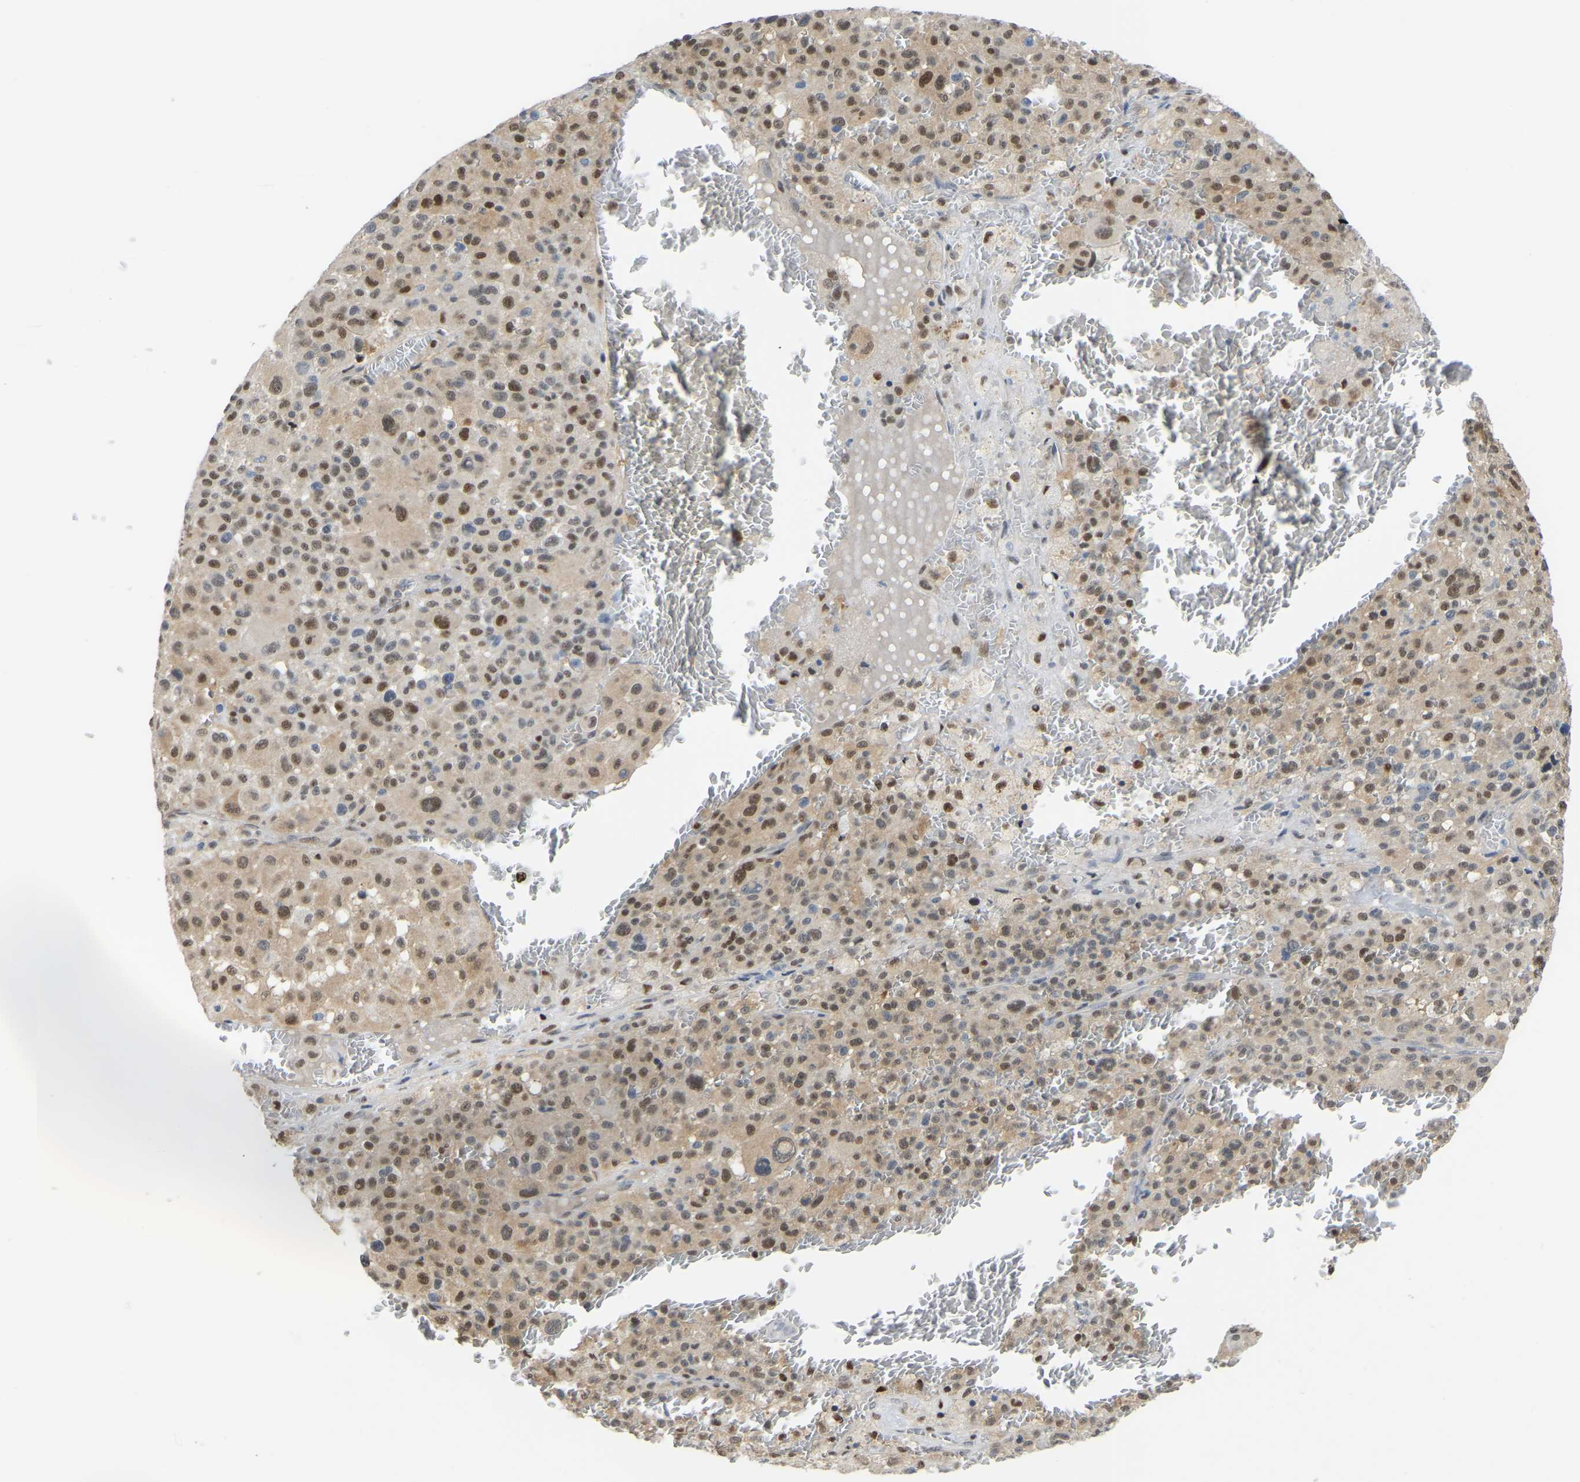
{"staining": {"intensity": "moderate", "quantity": ">75%", "location": "nuclear"}, "tissue": "melanoma", "cell_type": "Tumor cells", "image_type": "cancer", "snomed": [{"axis": "morphology", "description": "Malignant melanoma, Metastatic site"}, {"axis": "topography", "description": "Skin"}], "caption": "Malignant melanoma (metastatic site) was stained to show a protein in brown. There is medium levels of moderate nuclear positivity in about >75% of tumor cells.", "gene": "KLRG2", "patient": {"sex": "female", "age": 74}}